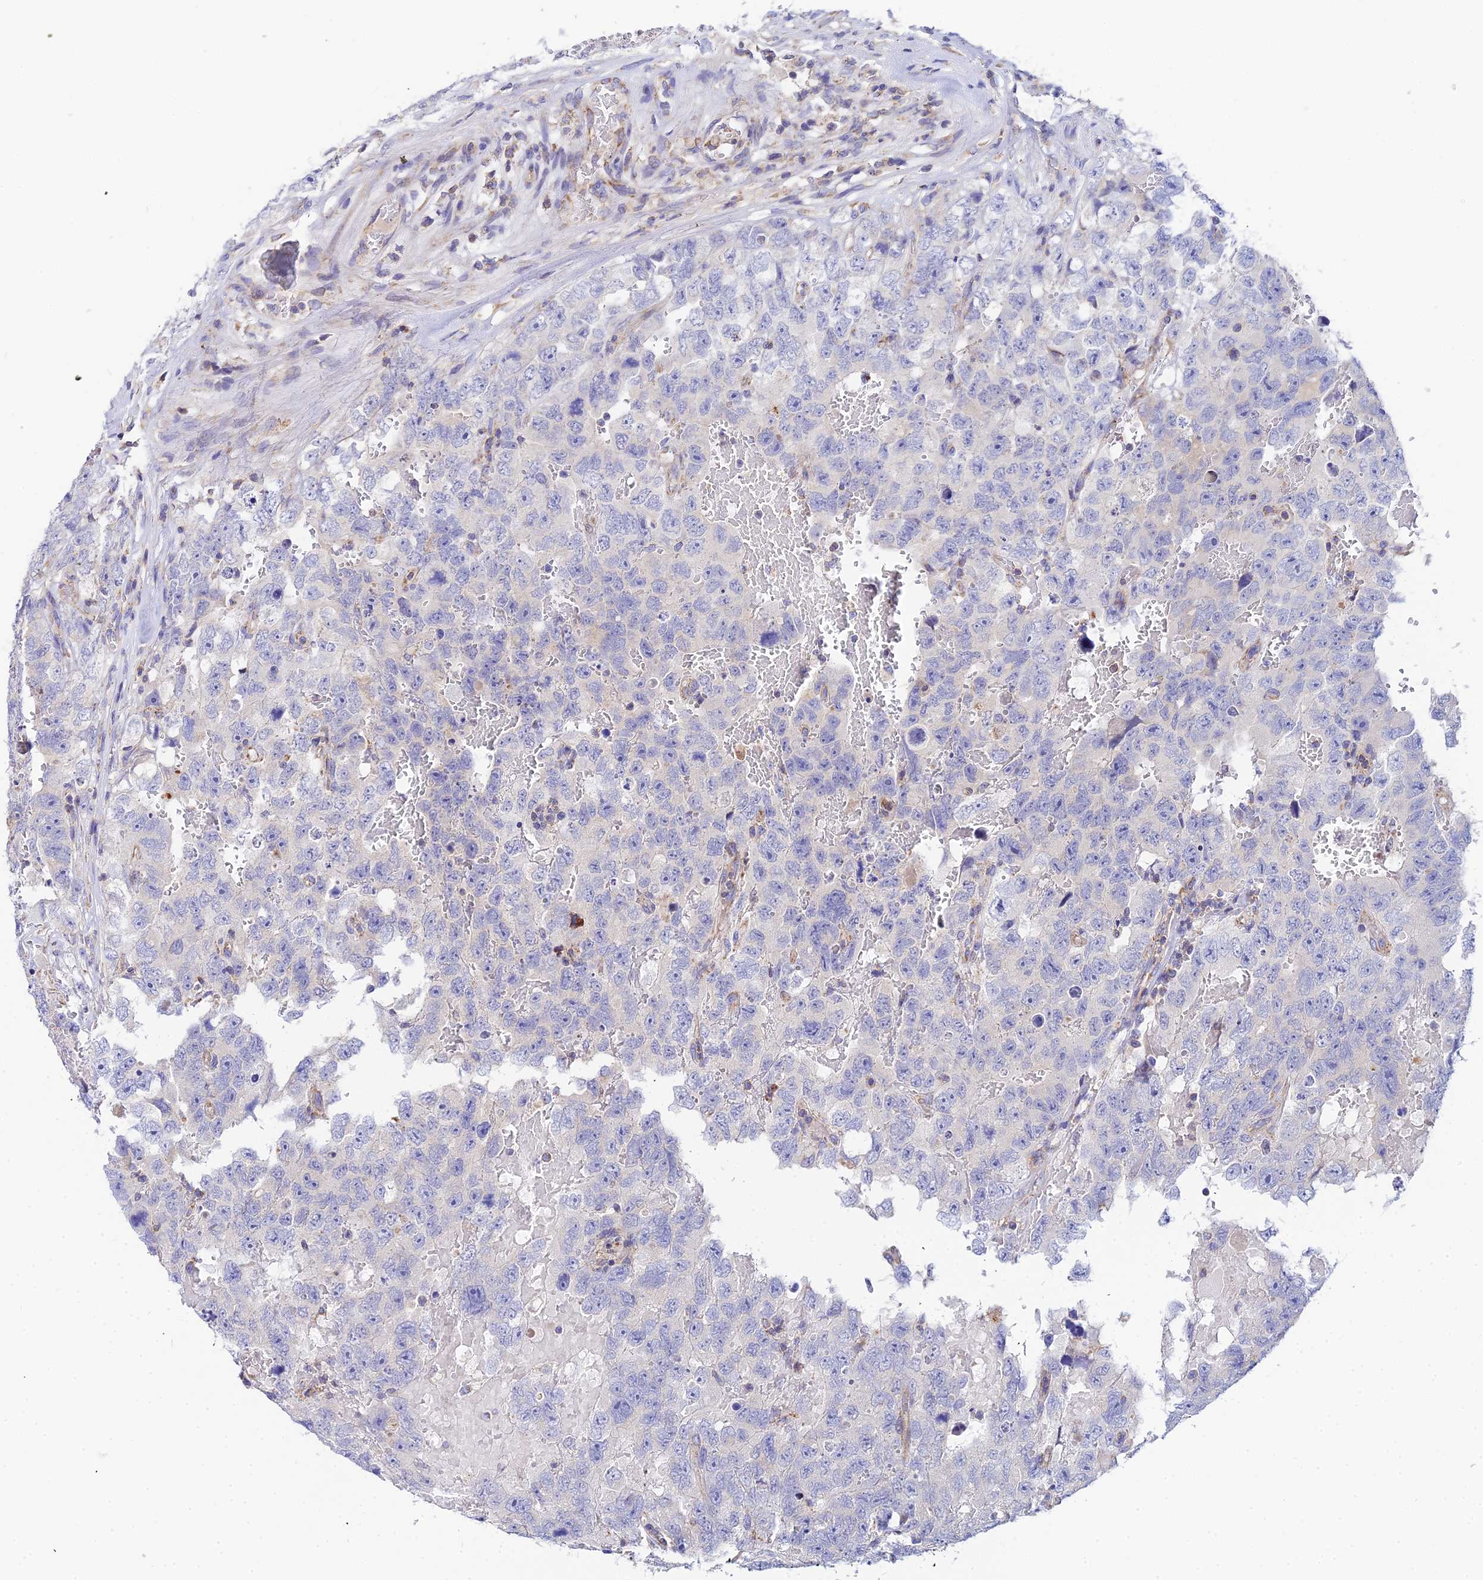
{"staining": {"intensity": "negative", "quantity": "none", "location": "none"}, "tissue": "testis cancer", "cell_type": "Tumor cells", "image_type": "cancer", "snomed": [{"axis": "morphology", "description": "Carcinoma, Embryonal, NOS"}, {"axis": "topography", "description": "Testis"}], "caption": "A high-resolution micrograph shows immunohistochemistry staining of testis cancer (embryonal carcinoma), which displays no significant positivity in tumor cells. The staining is performed using DAB (3,3'-diaminobenzidine) brown chromogen with nuclei counter-stained in using hematoxylin.", "gene": "NIPSNAP3A", "patient": {"sex": "male", "age": 45}}